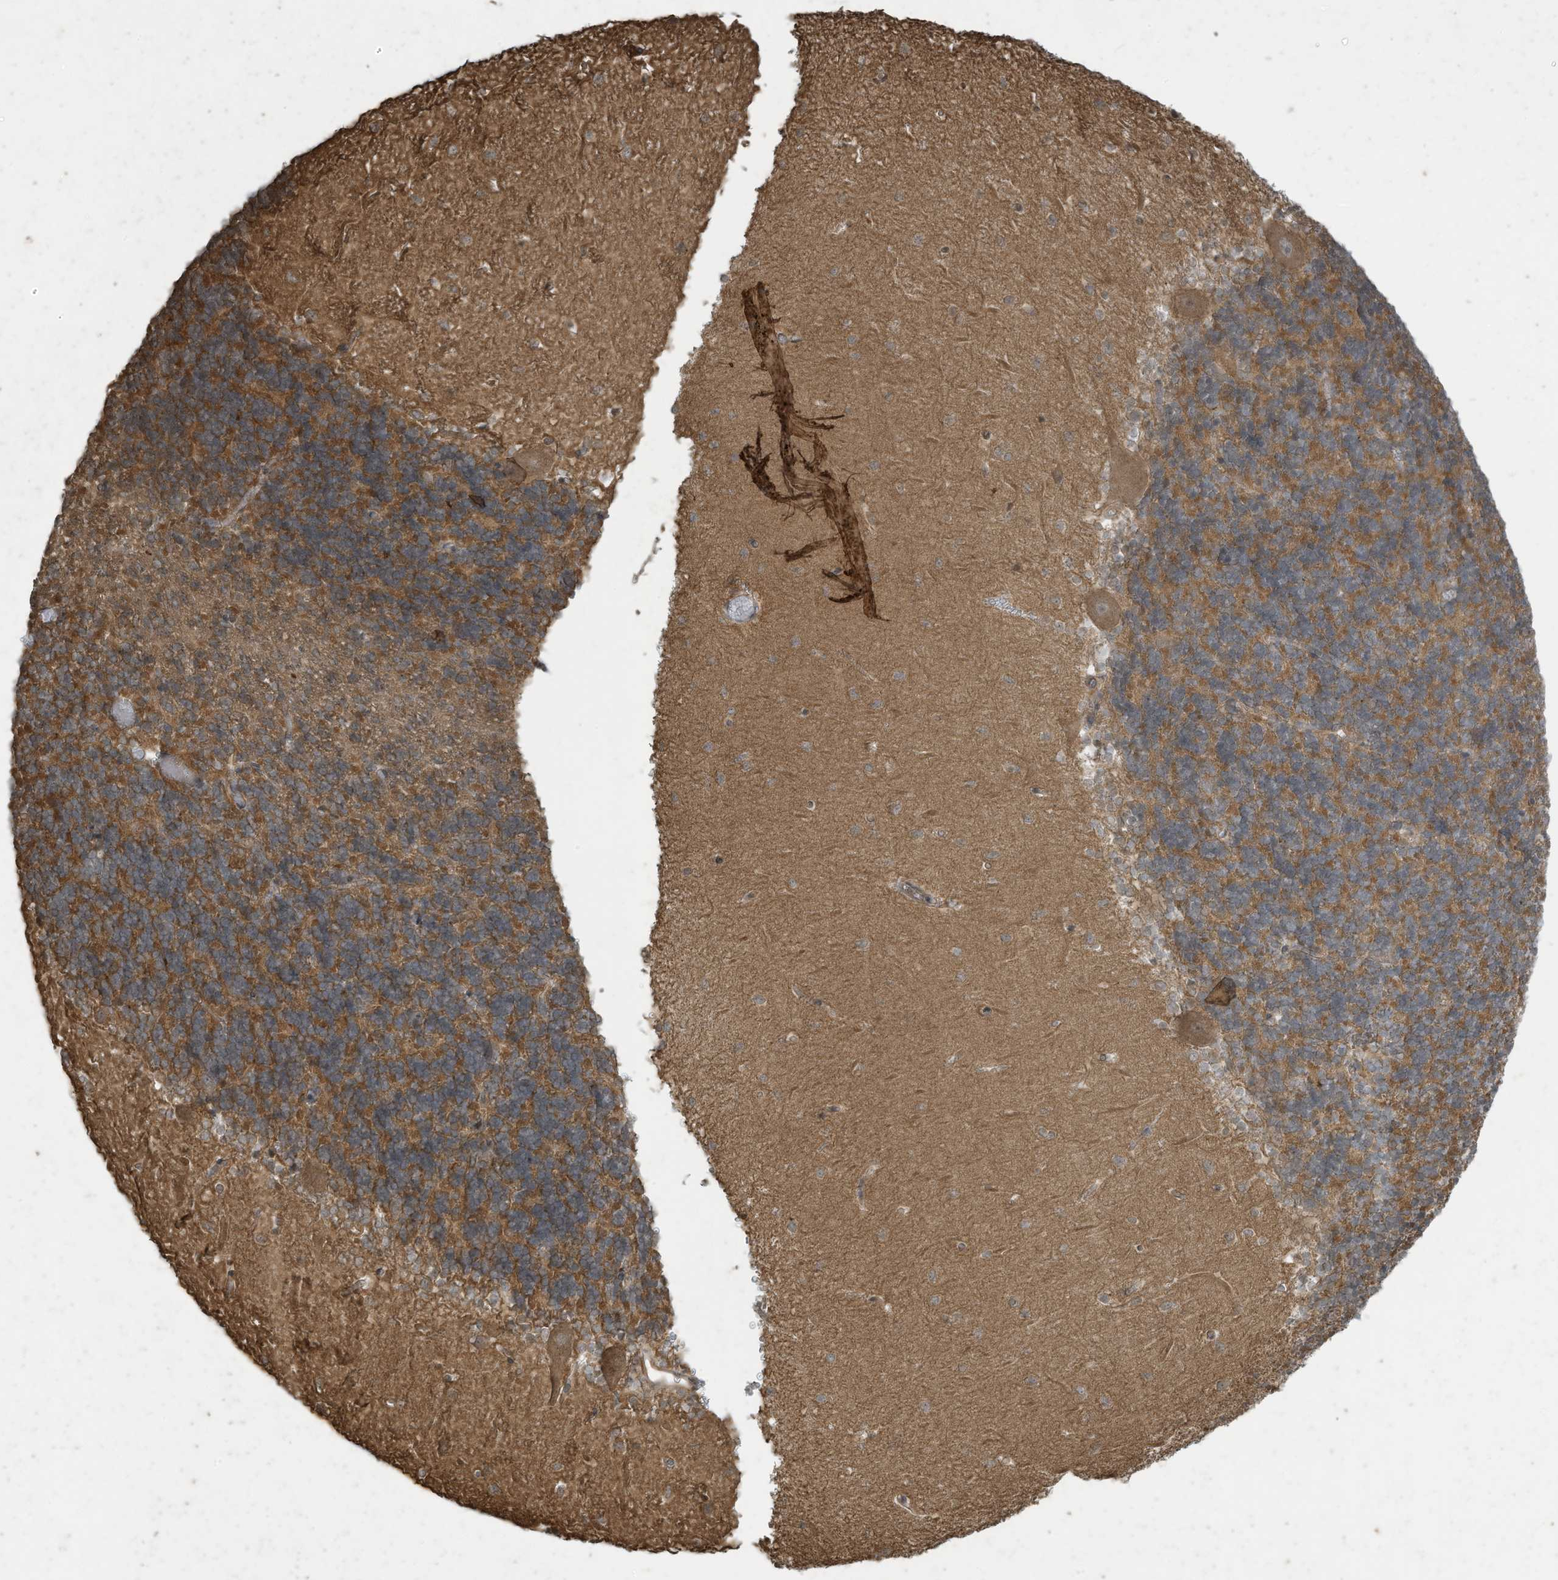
{"staining": {"intensity": "moderate", "quantity": "<25%", "location": "cytoplasmic/membranous"}, "tissue": "cerebellum", "cell_type": "Cells in granular layer", "image_type": "normal", "snomed": [{"axis": "morphology", "description": "Normal tissue, NOS"}, {"axis": "topography", "description": "Cerebellum"}], "caption": "Cells in granular layer exhibit low levels of moderate cytoplasmic/membranous expression in about <25% of cells in benign cerebellum.", "gene": "MATN2", "patient": {"sex": "male", "age": 37}}